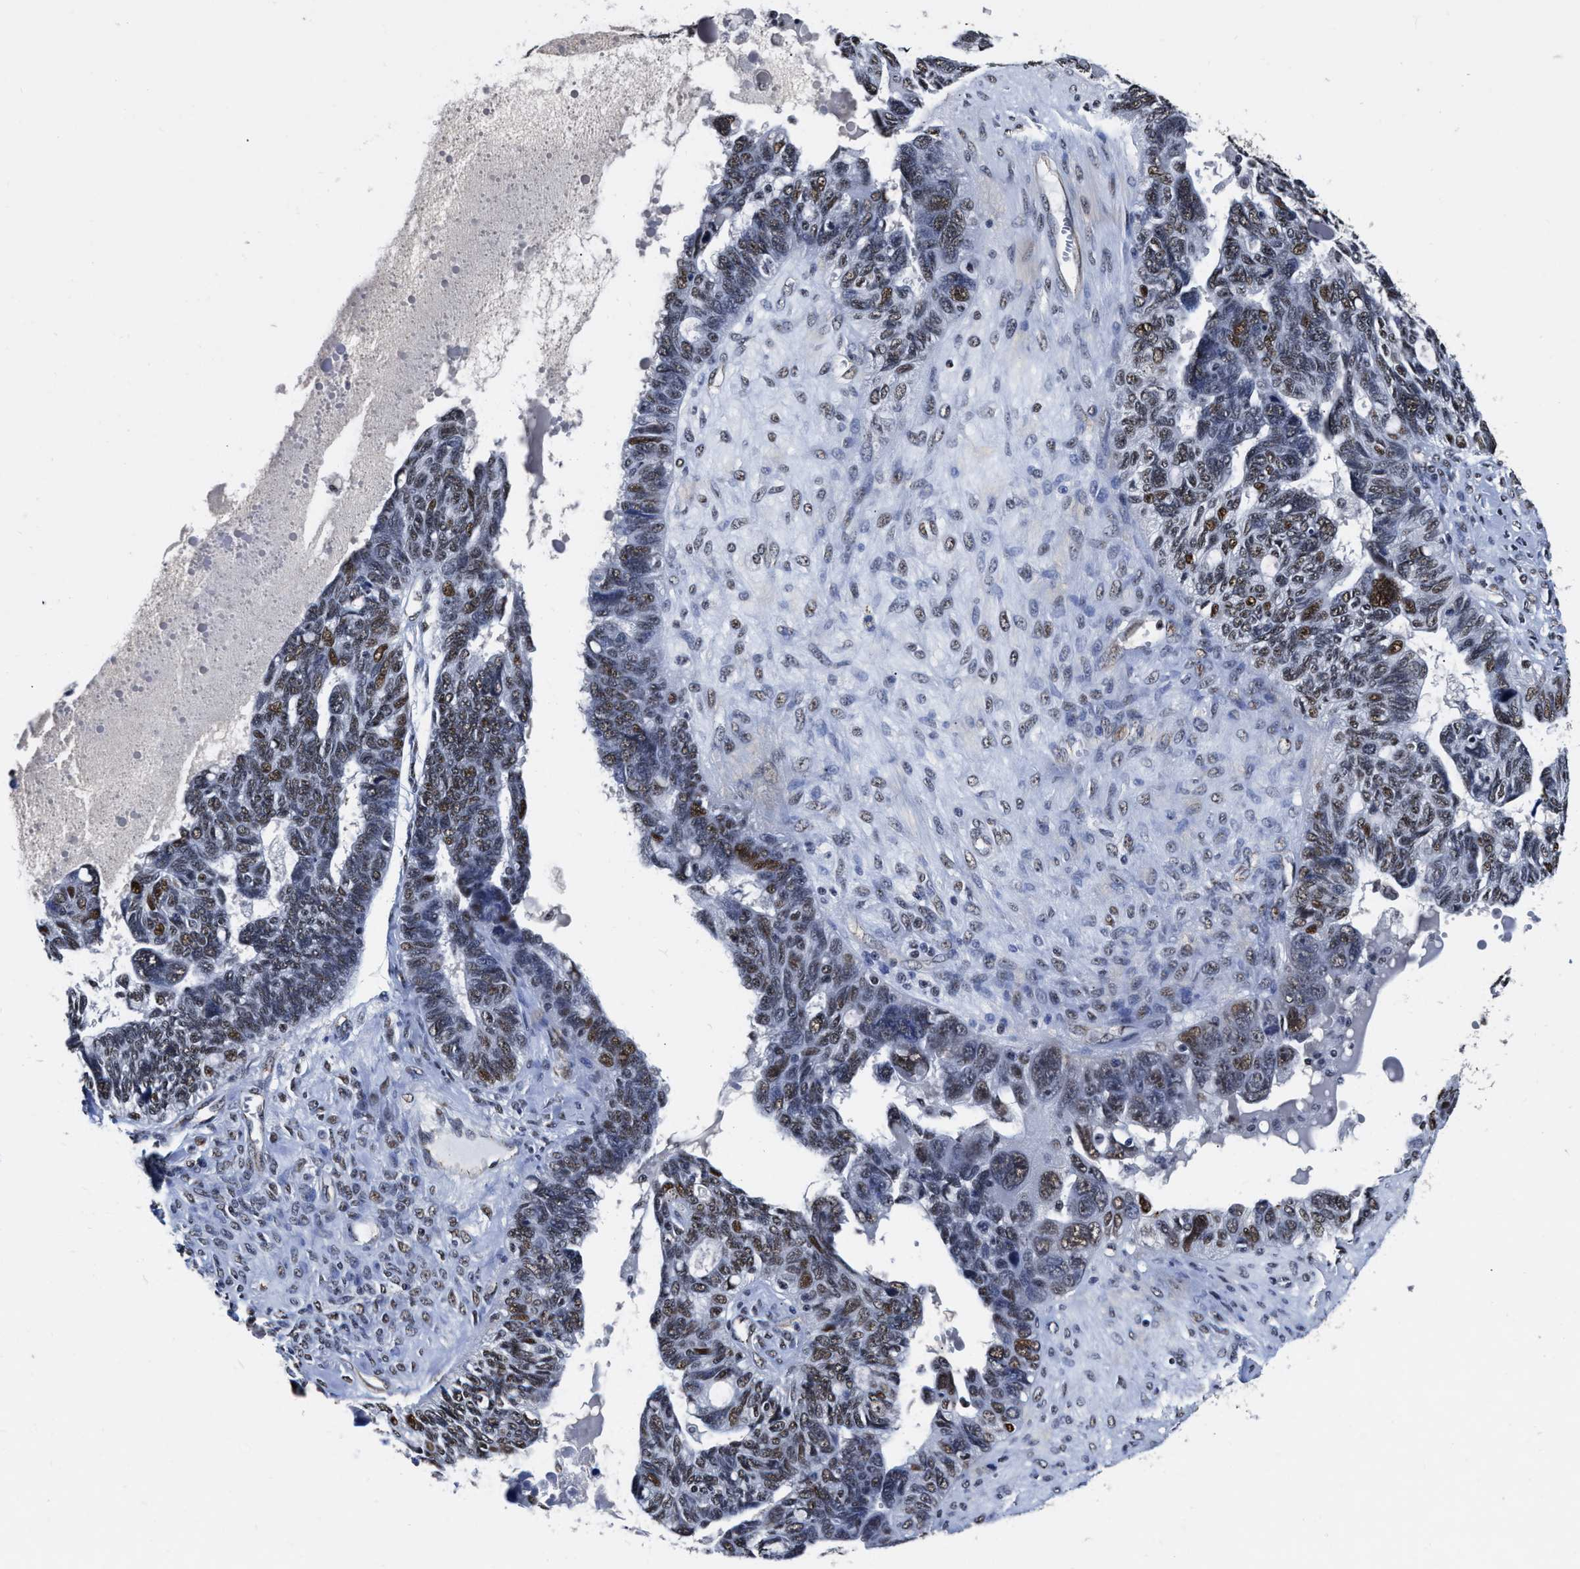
{"staining": {"intensity": "moderate", "quantity": ">75%", "location": "nuclear"}, "tissue": "ovarian cancer", "cell_type": "Tumor cells", "image_type": "cancer", "snomed": [{"axis": "morphology", "description": "Cystadenocarcinoma, serous, NOS"}, {"axis": "topography", "description": "Ovary"}], "caption": "Immunohistochemical staining of ovarian cancer (serous cystadenocarcinoma) reveals medium levels of moderate nuclear staining in approximately >75% of tumor cells.", "gene": "CCNE1", "patient": {"sex": "female", "age": 79}}